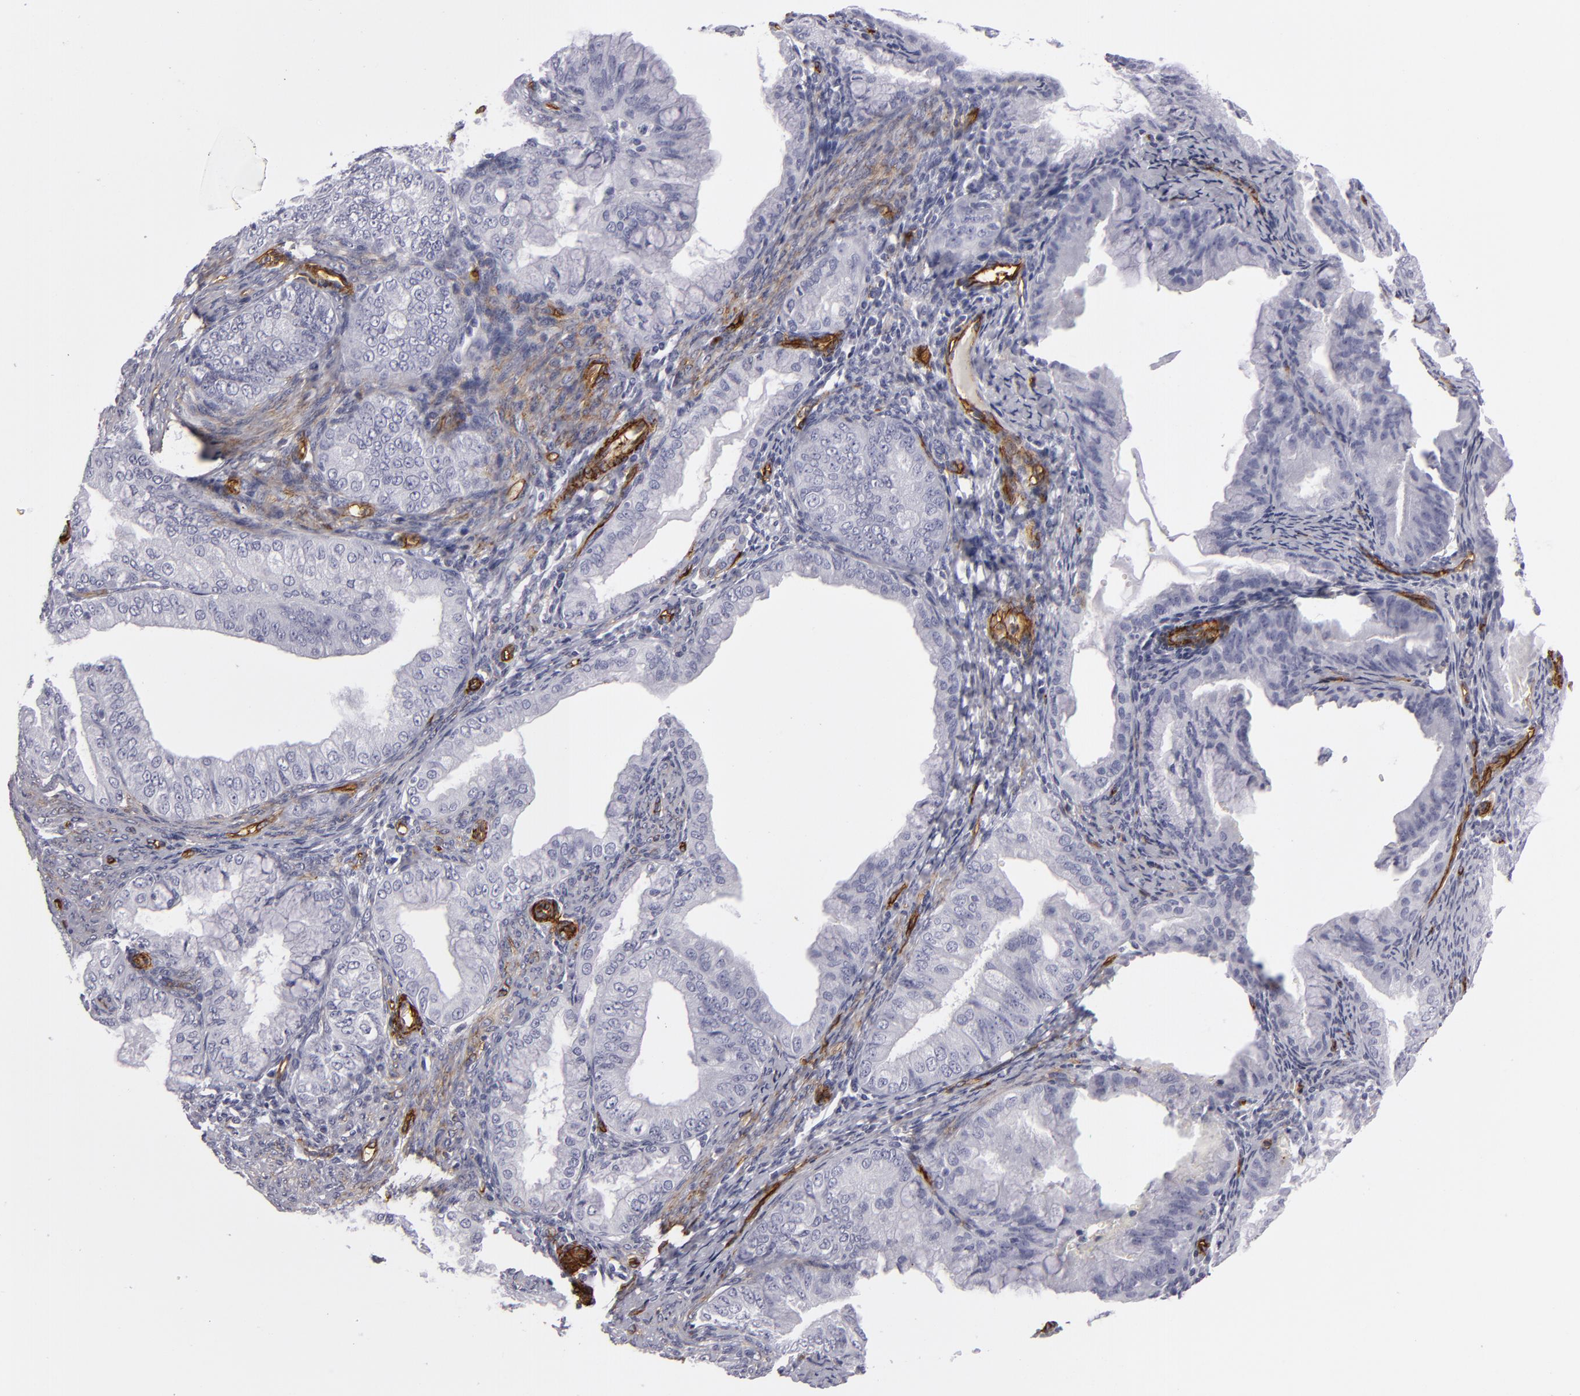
{"staining": {"intensity": "negative", "quantity": "none", "location": "none"}, "tissue": "endometrial cancer", "cell_type": "Tumor cells", "image_type": "cancer", "snomed": [{"axis": "morphology", "description": "Adenocarcinoma, NOS"}, {"axis": "topography", "description": "Endometrium"}], "caption": "IHC image of neoplastic tissue: endometrial cancer stained with DAB reveals no significant protein staining in tumor cells.", "gene": "MCAM", "patient": {"sex": "female", "age": 76}}